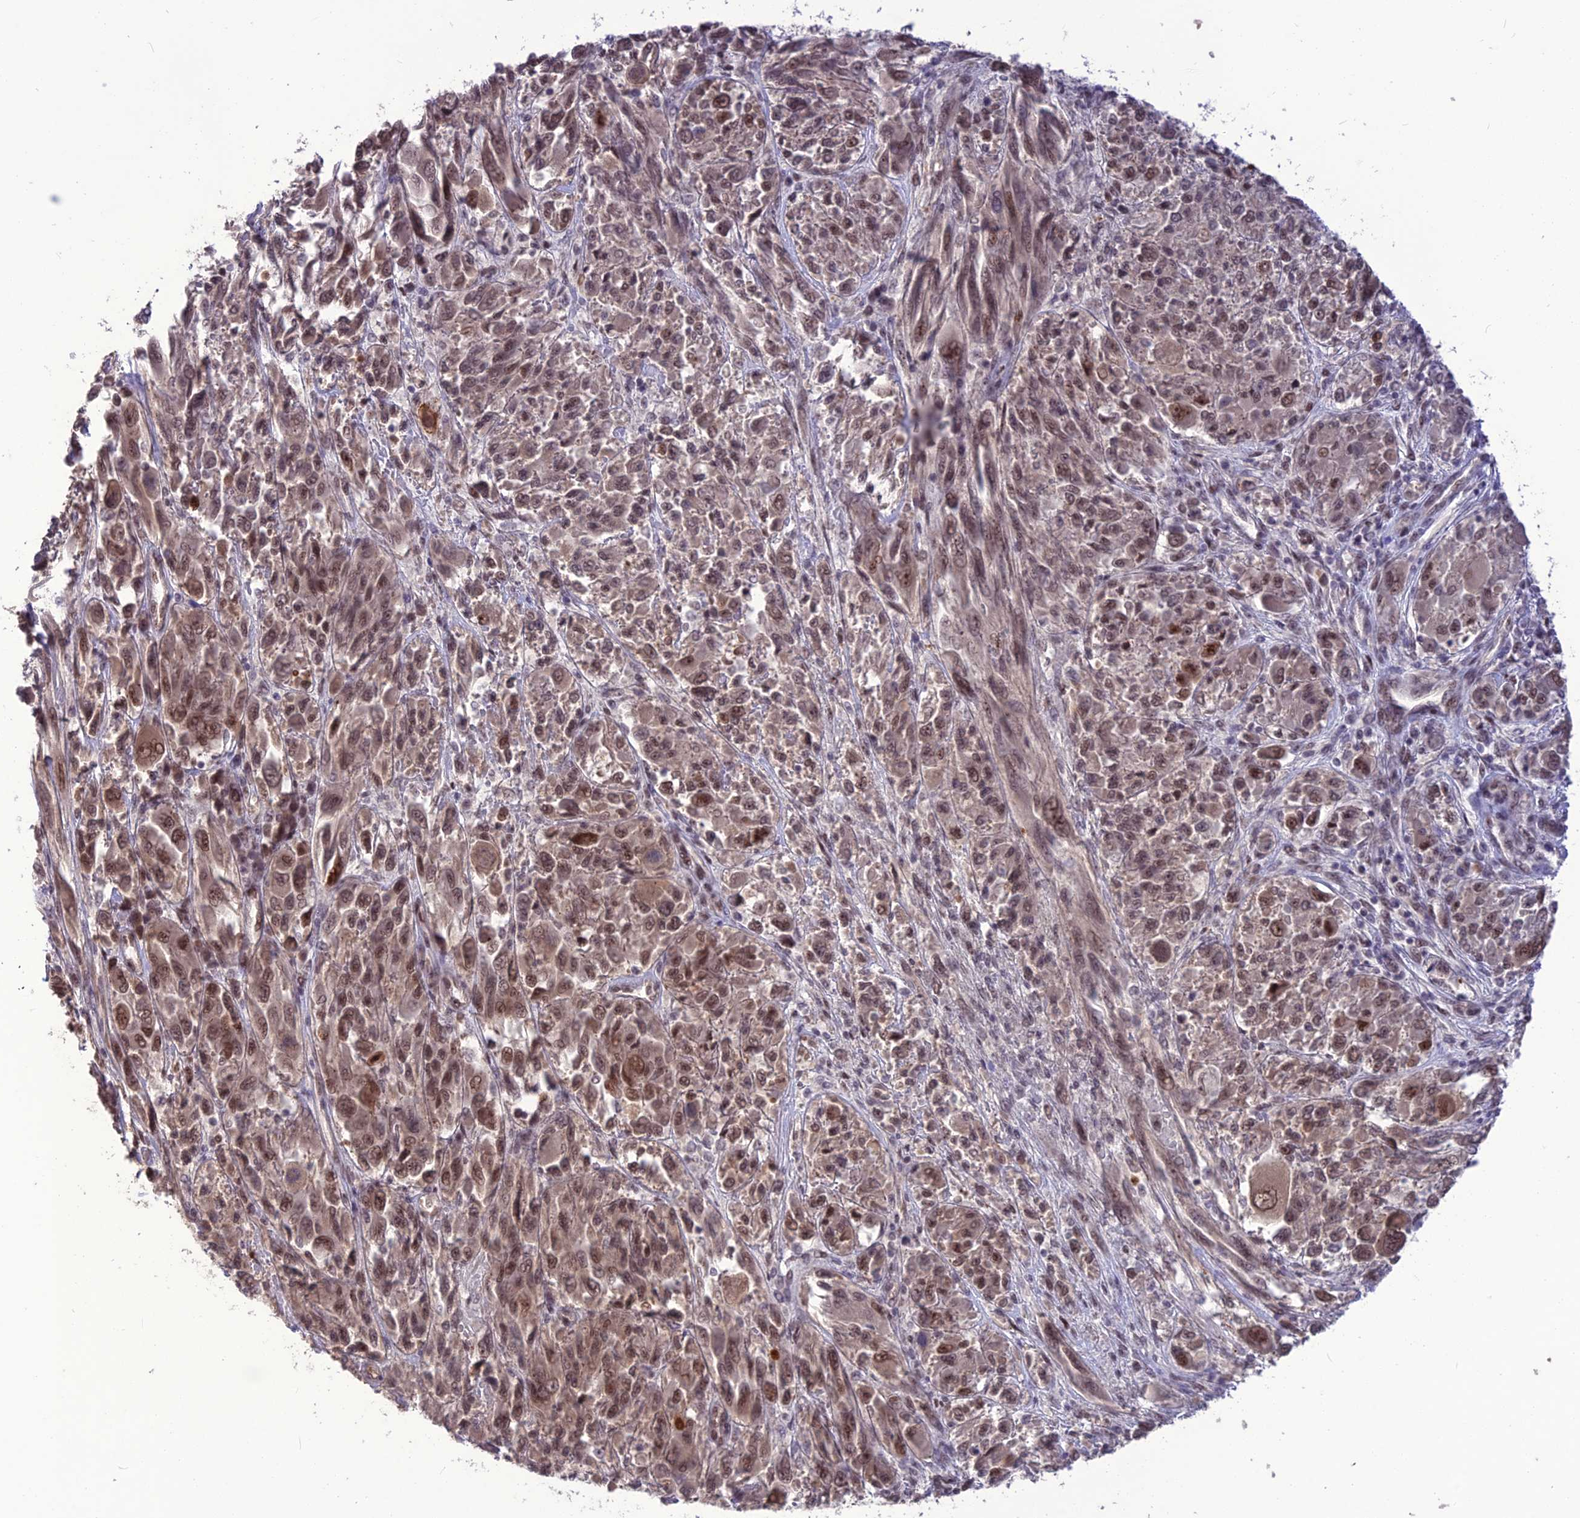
{"staining": {"intensity": "moderate", "quantity": ">75%", "location": "nuclear"}, "tissue": "melanoma", "cell_type": "Tumor cells", "image_type": "cancer", "snomed": [{"axis": "morphology", "description": "Malignant melanoma, NOS"}, {"axis": "topography", "description": "Skin"}], "caption": "Tumor cells show medium levels of moderate nuclear expression in about >75% of cells in malignant melanoma.", "gene": "DIS3", "patient": {"sex": "female", "age": 91}}